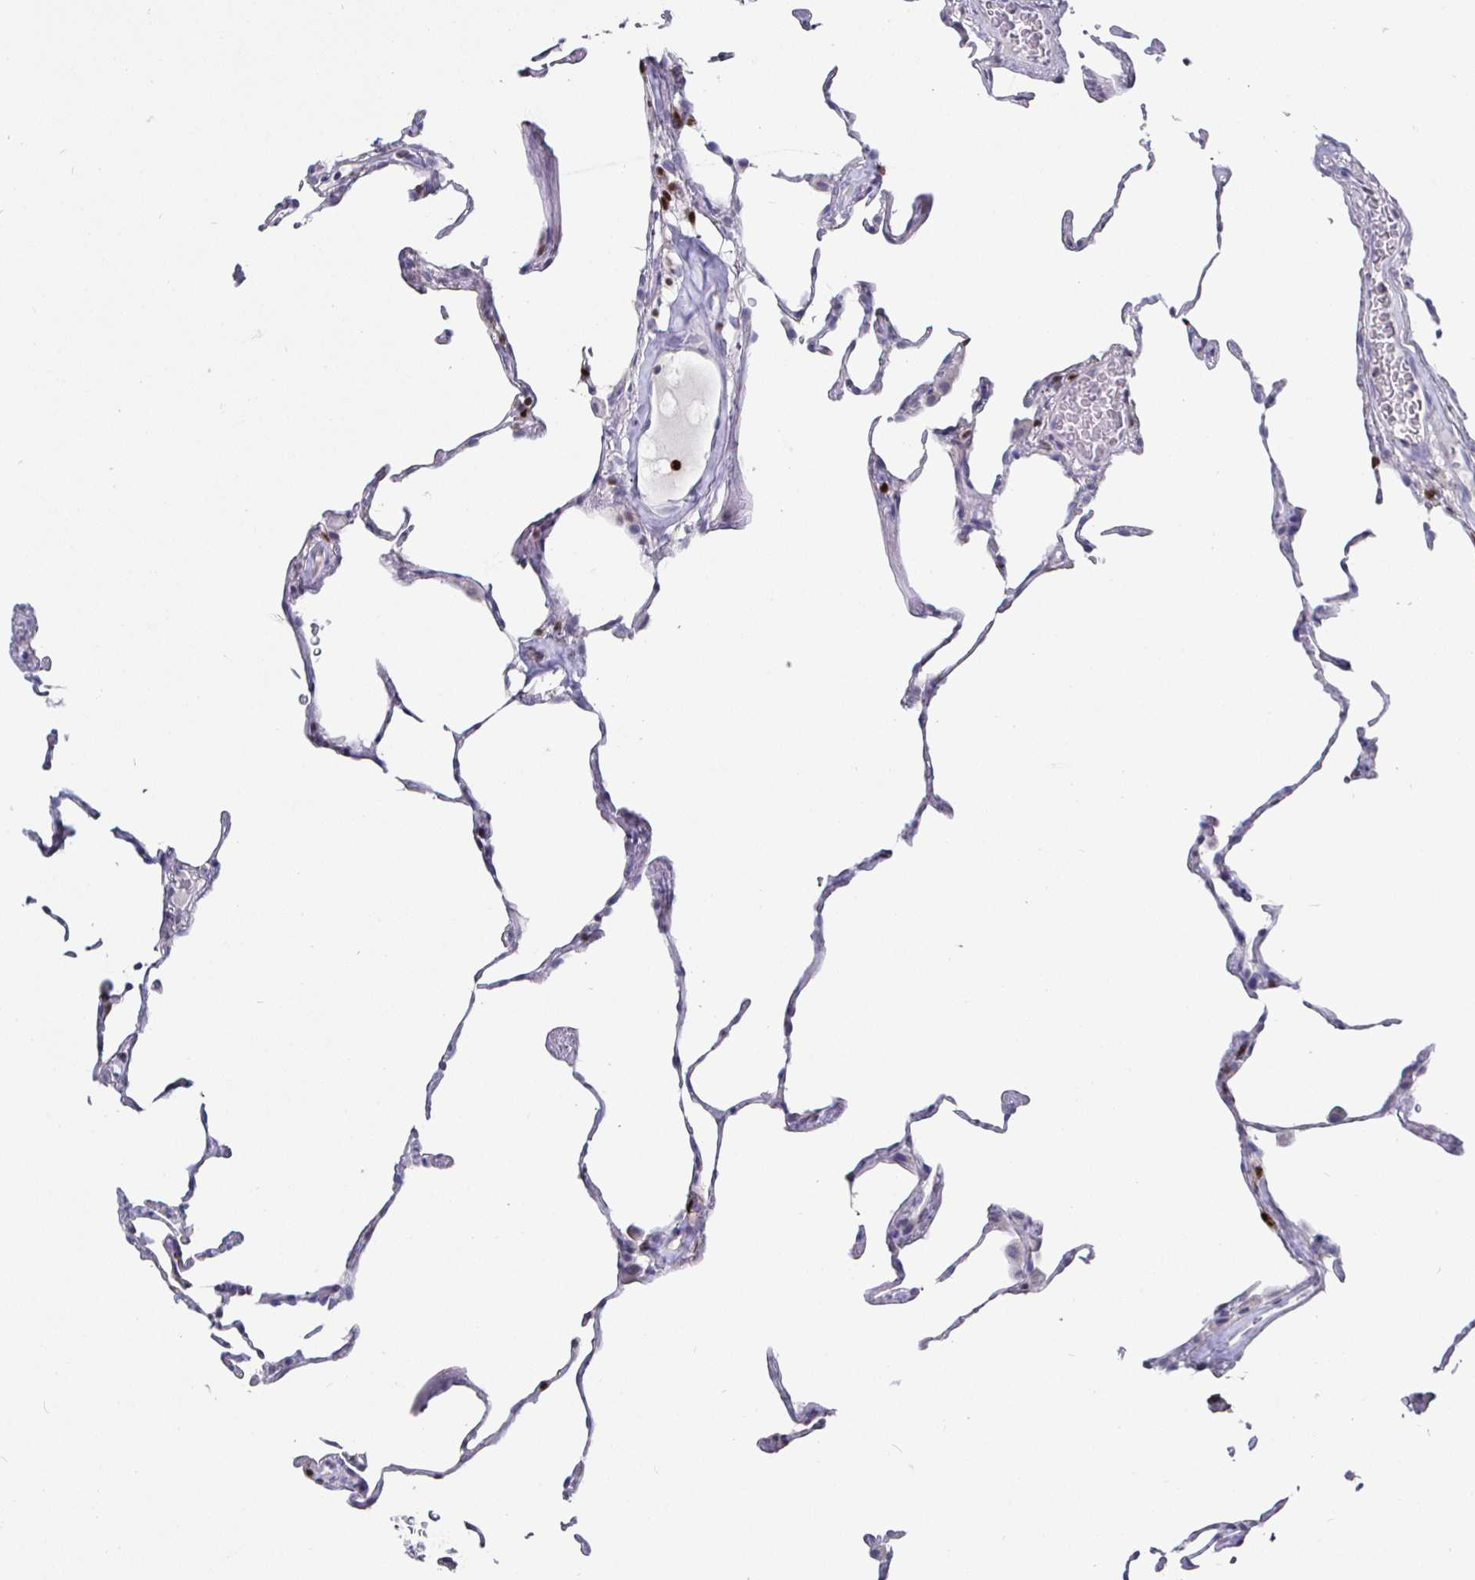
{"staining": {"intensity": "negative", "quantity": "none", "location": "none"}, "tissue": "lung", "cell_type": "Alveolar cells", "image_type": "normal", "snomed": [{"axis": "morphology", "description": "Normal tissue, NOS"}, {"axis": "topography", "description": "Lung"}], "caption": "Alveolar cells show no significant positivity in unremarkable lung.", "gene": "RUNX2", "patient": {"sex": "female", "age": 57}}